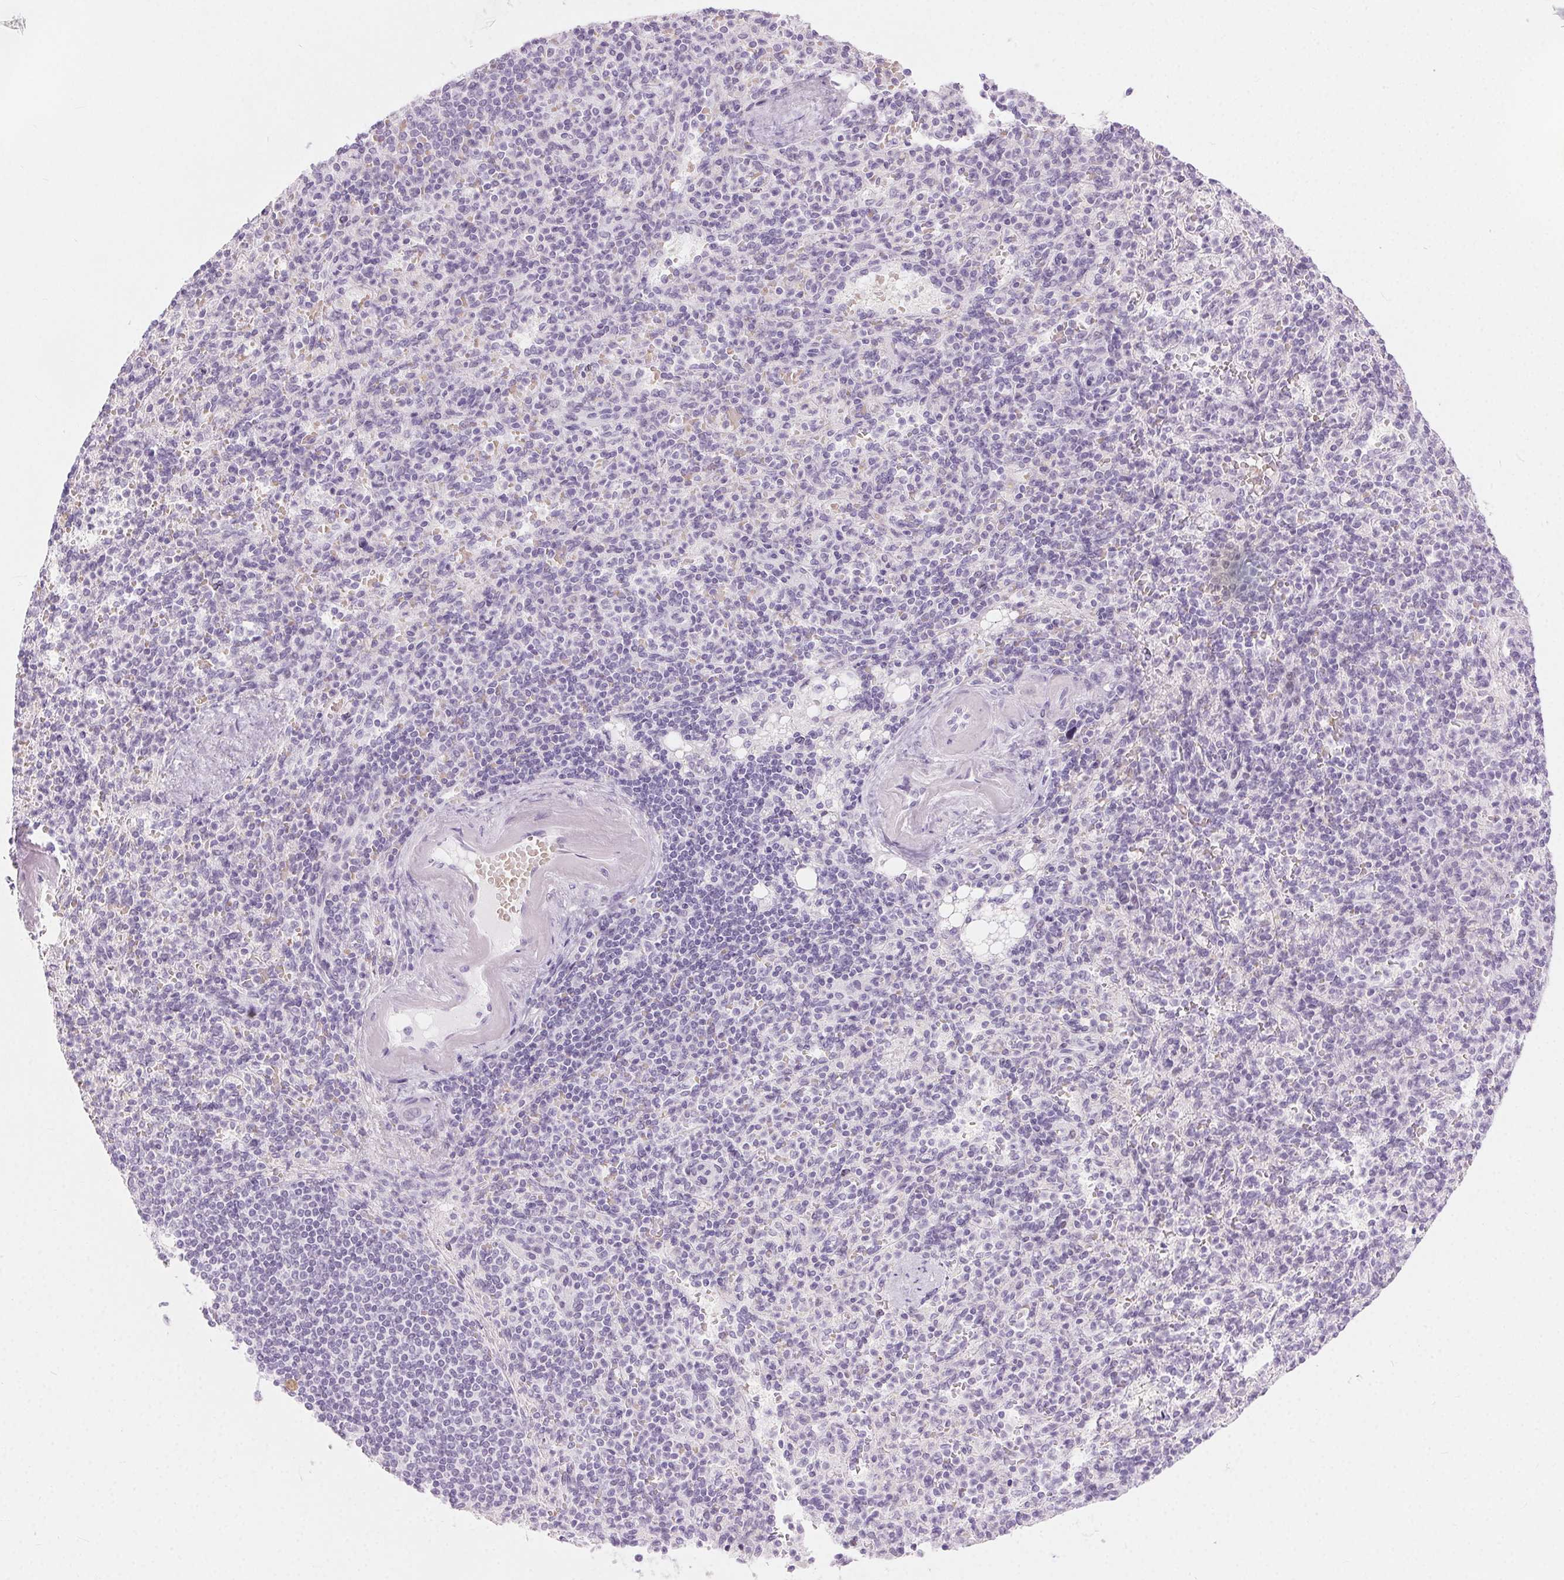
{"staining": {"intensity": "negative", "quantity": "none", "location": "none"}, "tissue": "spleen", "cell_type": "Cells in red pulp", "image_type": "normal", "snomed": [{"axis": "morphology", "description": "Normal tissue, NOS"}, {"axis": "topography", "description": "Spleen"}], "caption": "DAB immunohistochemical staining of normal spleen displays no significant positivity in cells in red pulp.", "gene": "BEND2", "patient": {"sex": "female", "age": 74}}